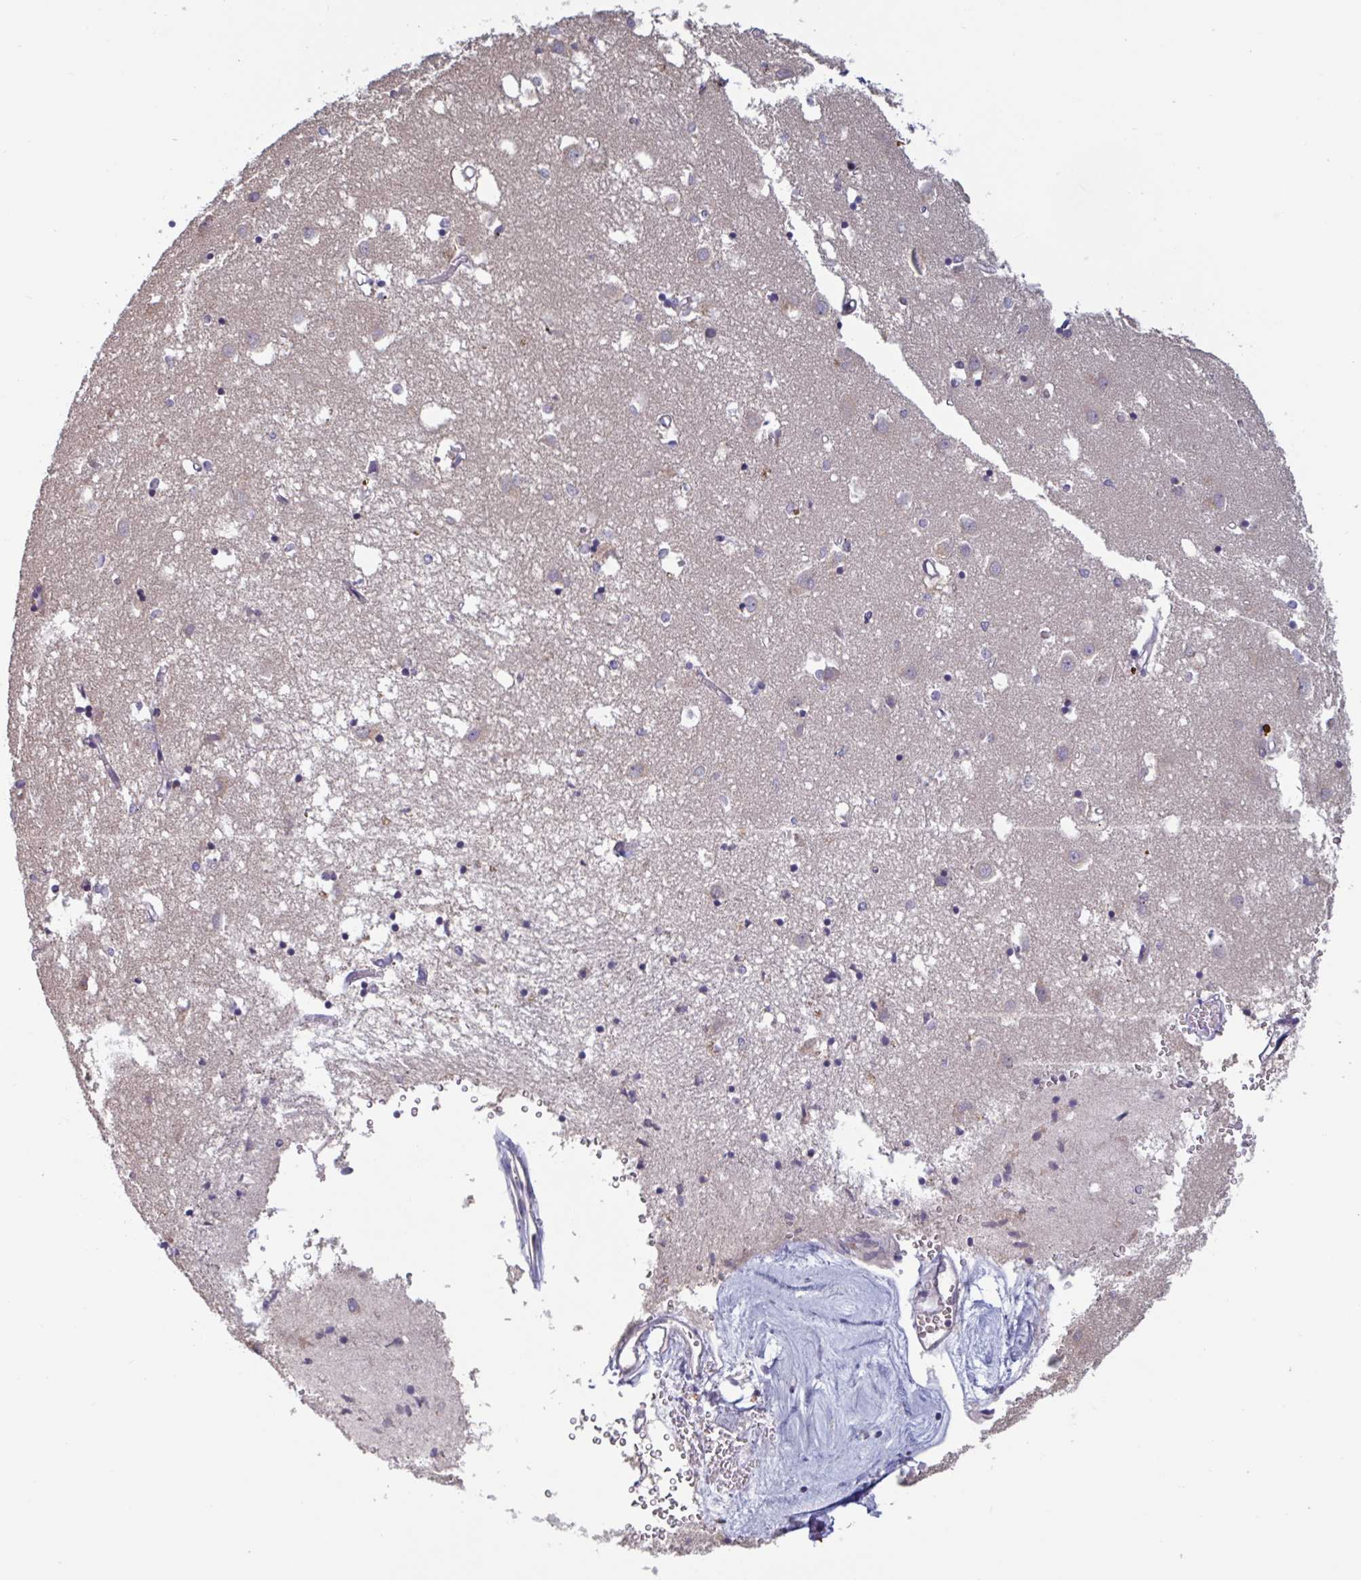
{"staining": {"intensity": "negative", "quantity": "none", "location": "none"}, "tissue": "caudate", "cell_type": "Glial cells", "image_type": "normal", "snomed": [{"axis": "morphology", "description": "Normal tissue, NOS"}, {"axis": "topography", "description": "Lateral ventricle wall"}], "caption": "The histopathology image displays no staining of glial cells in benign caudate. (IHC, brightfield microscopy, high magnification).", "gene": "CD1E", "patient": {"sex": "male", "age": 70}}